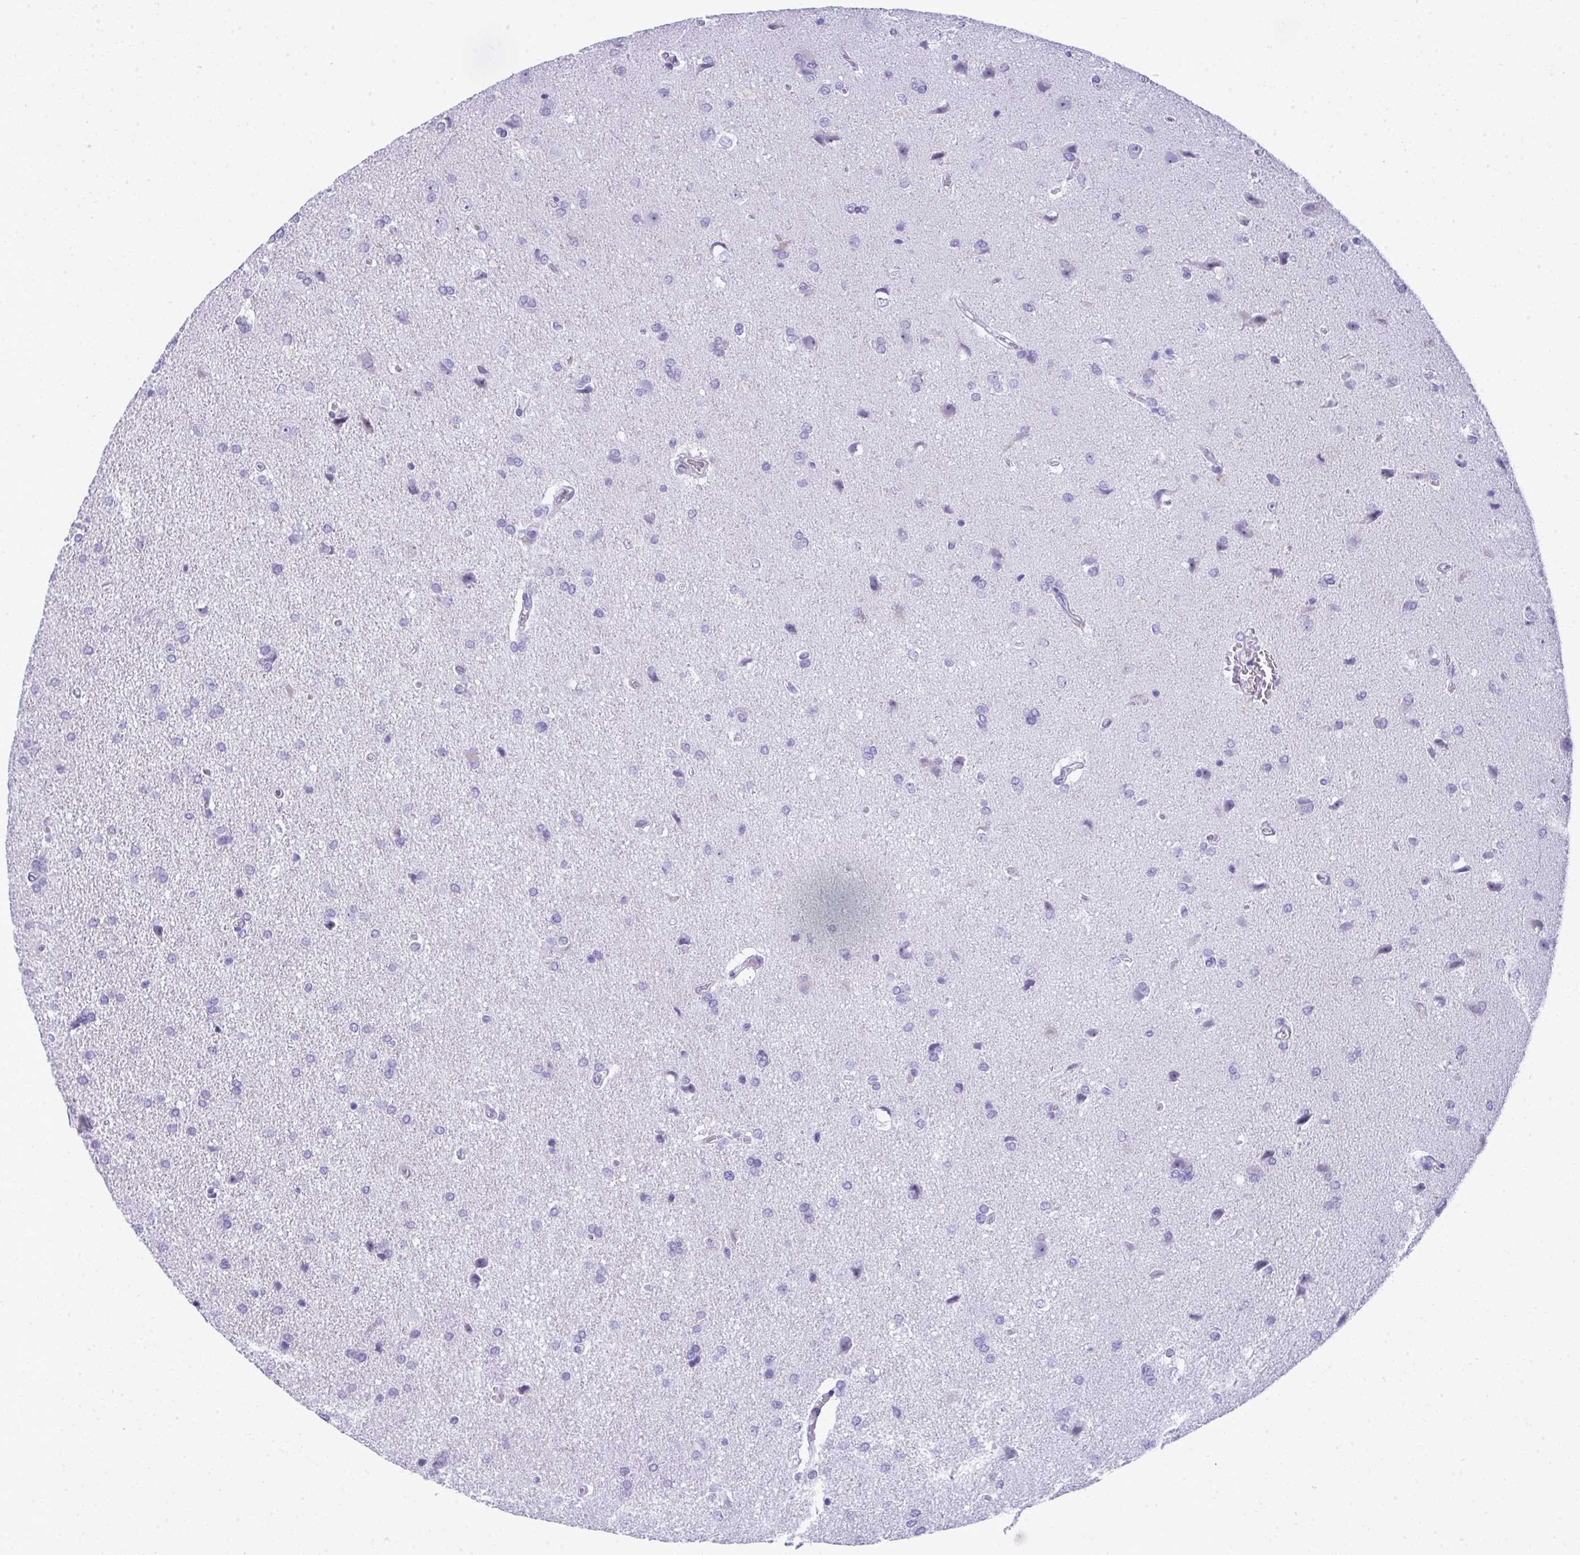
{"staining": {"intensity": "negative", "quantity": "none", "location": "none"}, "tissue": "glioma", "cell_type": "Tumor cells", "image_type": "cancer", "snomed": [{"axis": "morphology", "description": "Glioma, malignant, High grade"}, {"axis": "topography", "description": "Brain"}], "caption": "This is an immunohistochemistry image of human high-grade glioma (malignant). There is no positivity in tumor cells.", "gene": "PUS7L", "patient": {"sex": "male", "age": 68}}